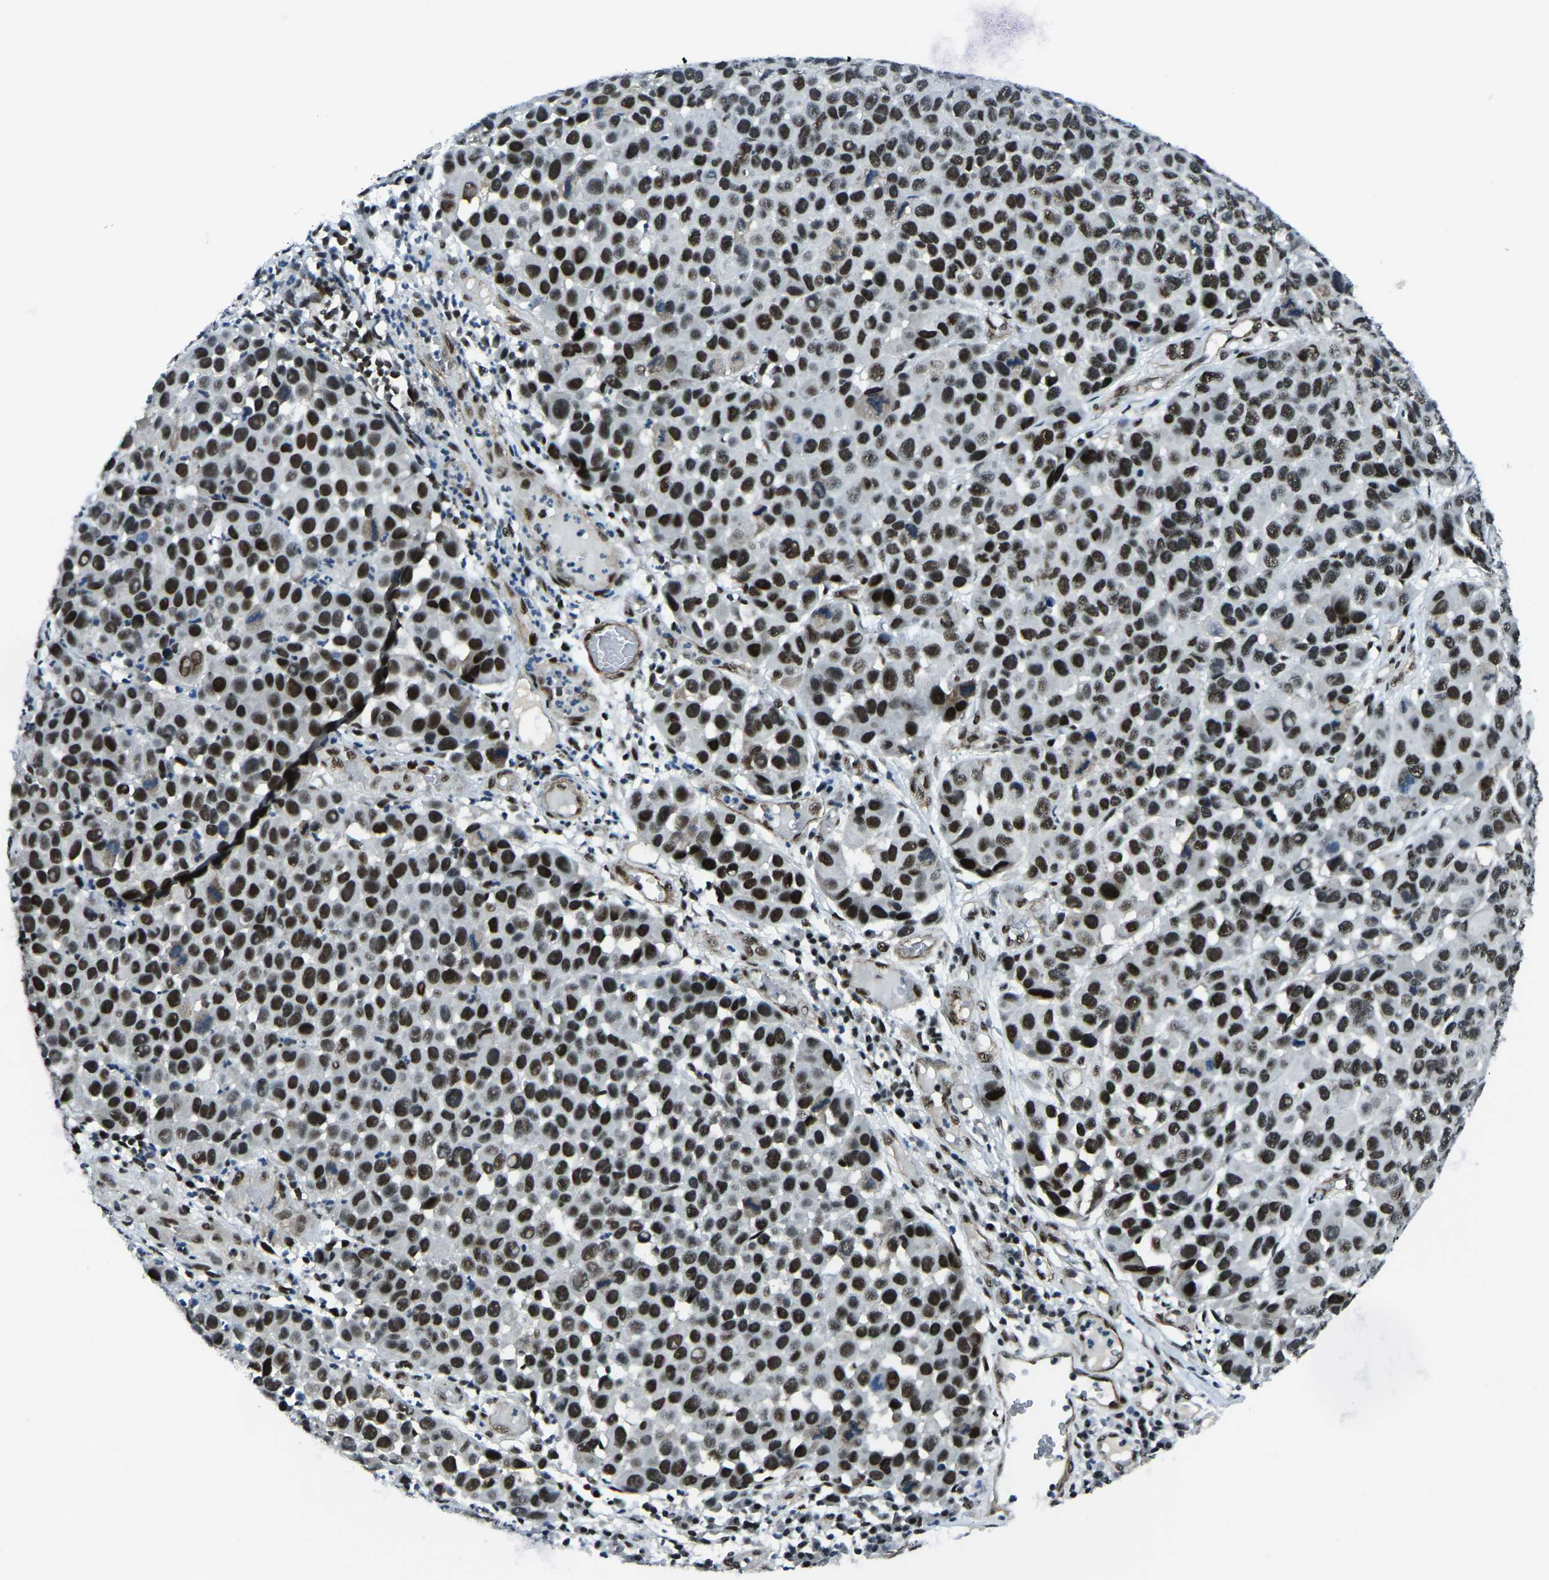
{"staining": {"intensity": "strong", "quantity": "25%-75%", "location": "nuclear"}, "tissue": "melanoma", "cell_type": "Tumor cells", "image_type": "cancer", "snomed": [{"axis": "morphology", "description": "Malignant melanoma, NOS"}, {"axis": "topography", "description": "Skin"}], "caption": "A high-resolution image shows immunohistochemistry staining of malignant melanoma, which displays strong nuclear positivity in approximately 25%-75% of tumor cells. Nuclei are stained in blue.", "gene": "PRCC", "patient": {"sex": "male", "age": 53}}